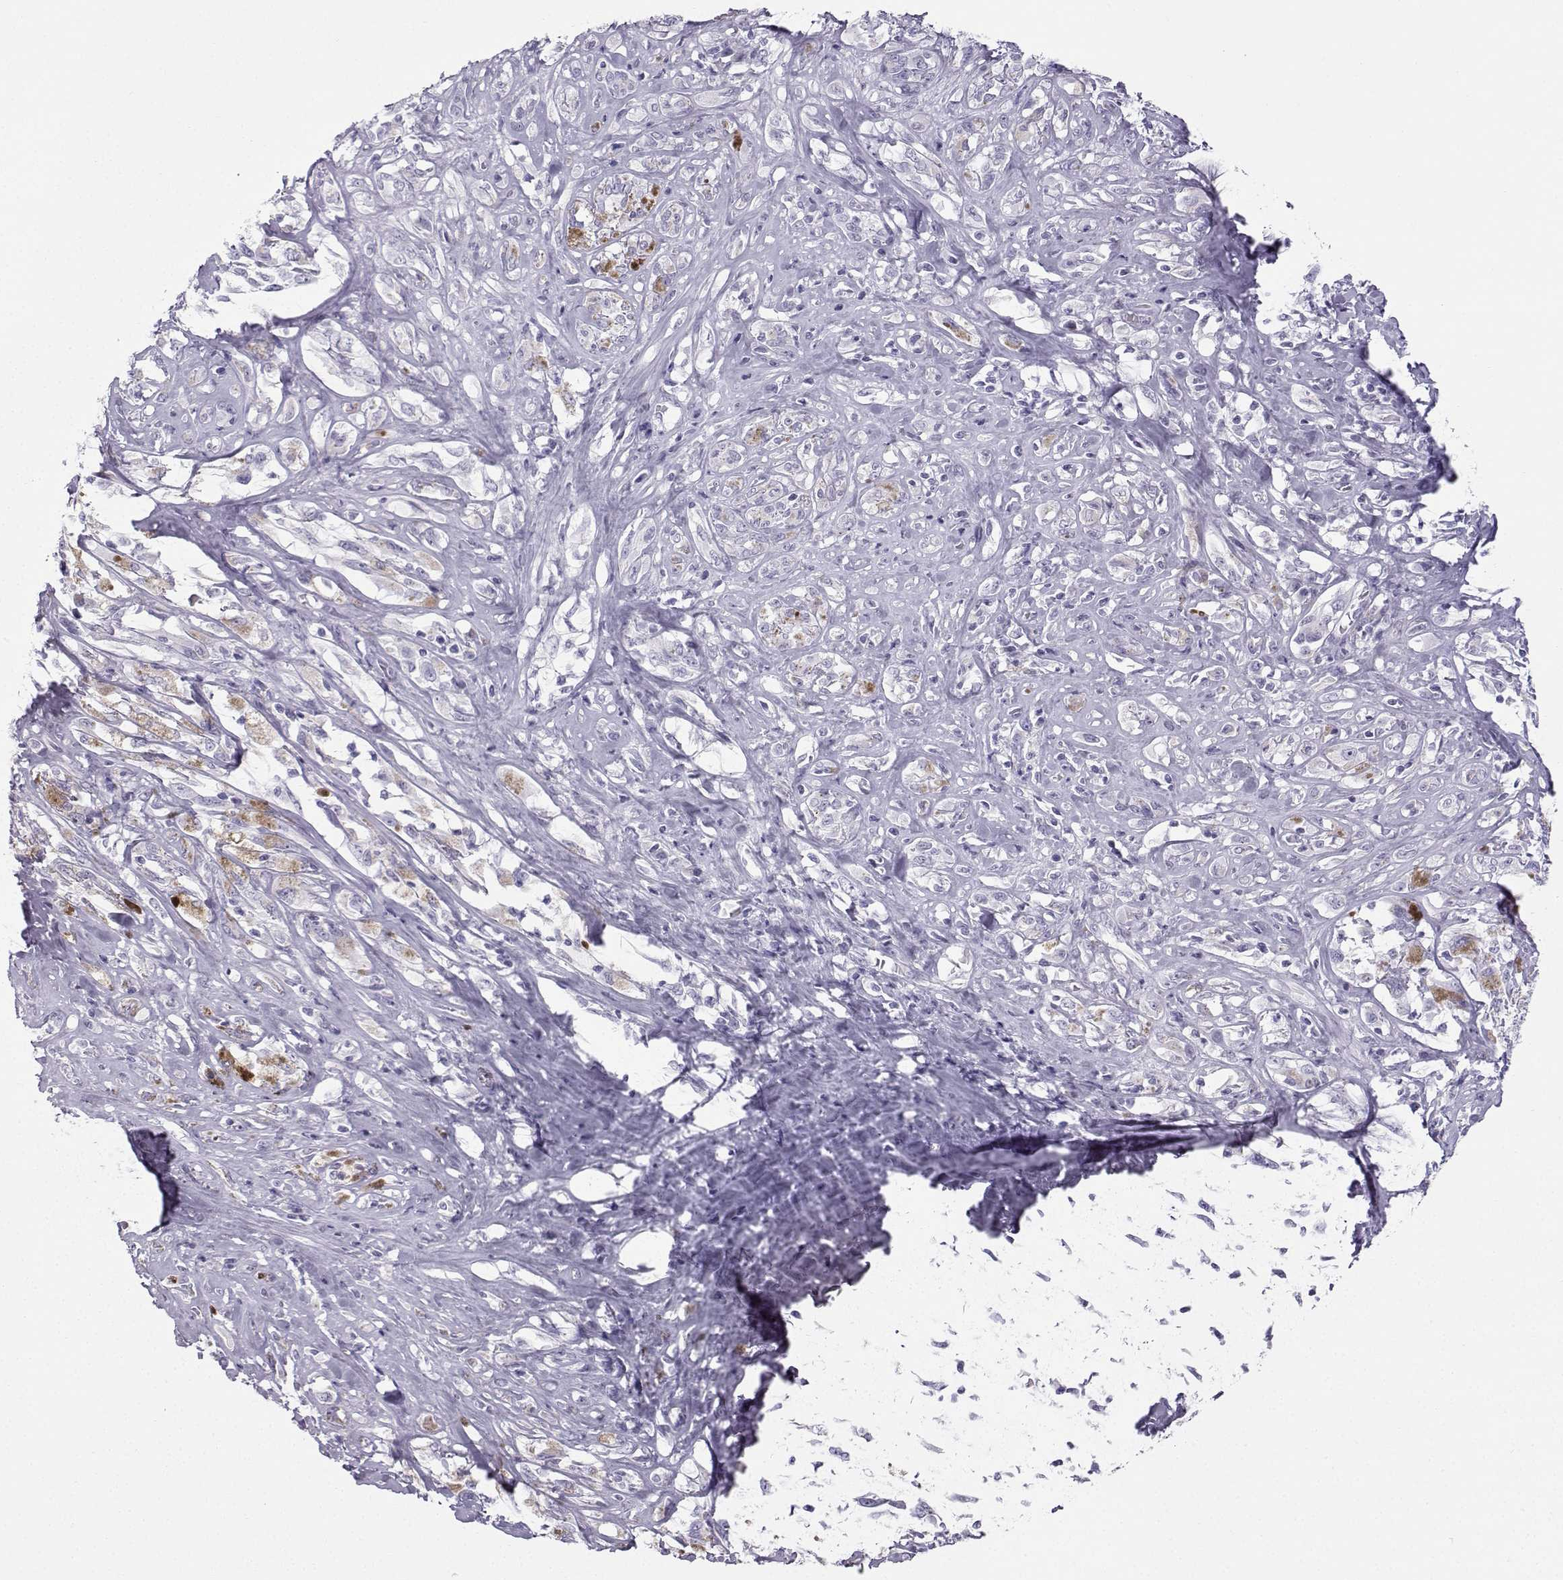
{"staining": {"intensity": "negative", "quantity": "none", "location": "none"}, "tissue": "melanoma", "cell_type": "Tumor cells", "image_type": "cancer", "snomed": [{"axis": "morphology", "description": "Malignant melanoma, NOS"}, {"axis": "topography", "description": "Skin"}], "caption": "This photomicrograph is of malignant melanoma stained with immunohistochemistry (IHC) to label a protein in brown with the nuclei are counter-stained blue. There is no staining in tumor cells.", "gene": "ZBTB8B", "patient": {"sex": "female", "age": 91}}